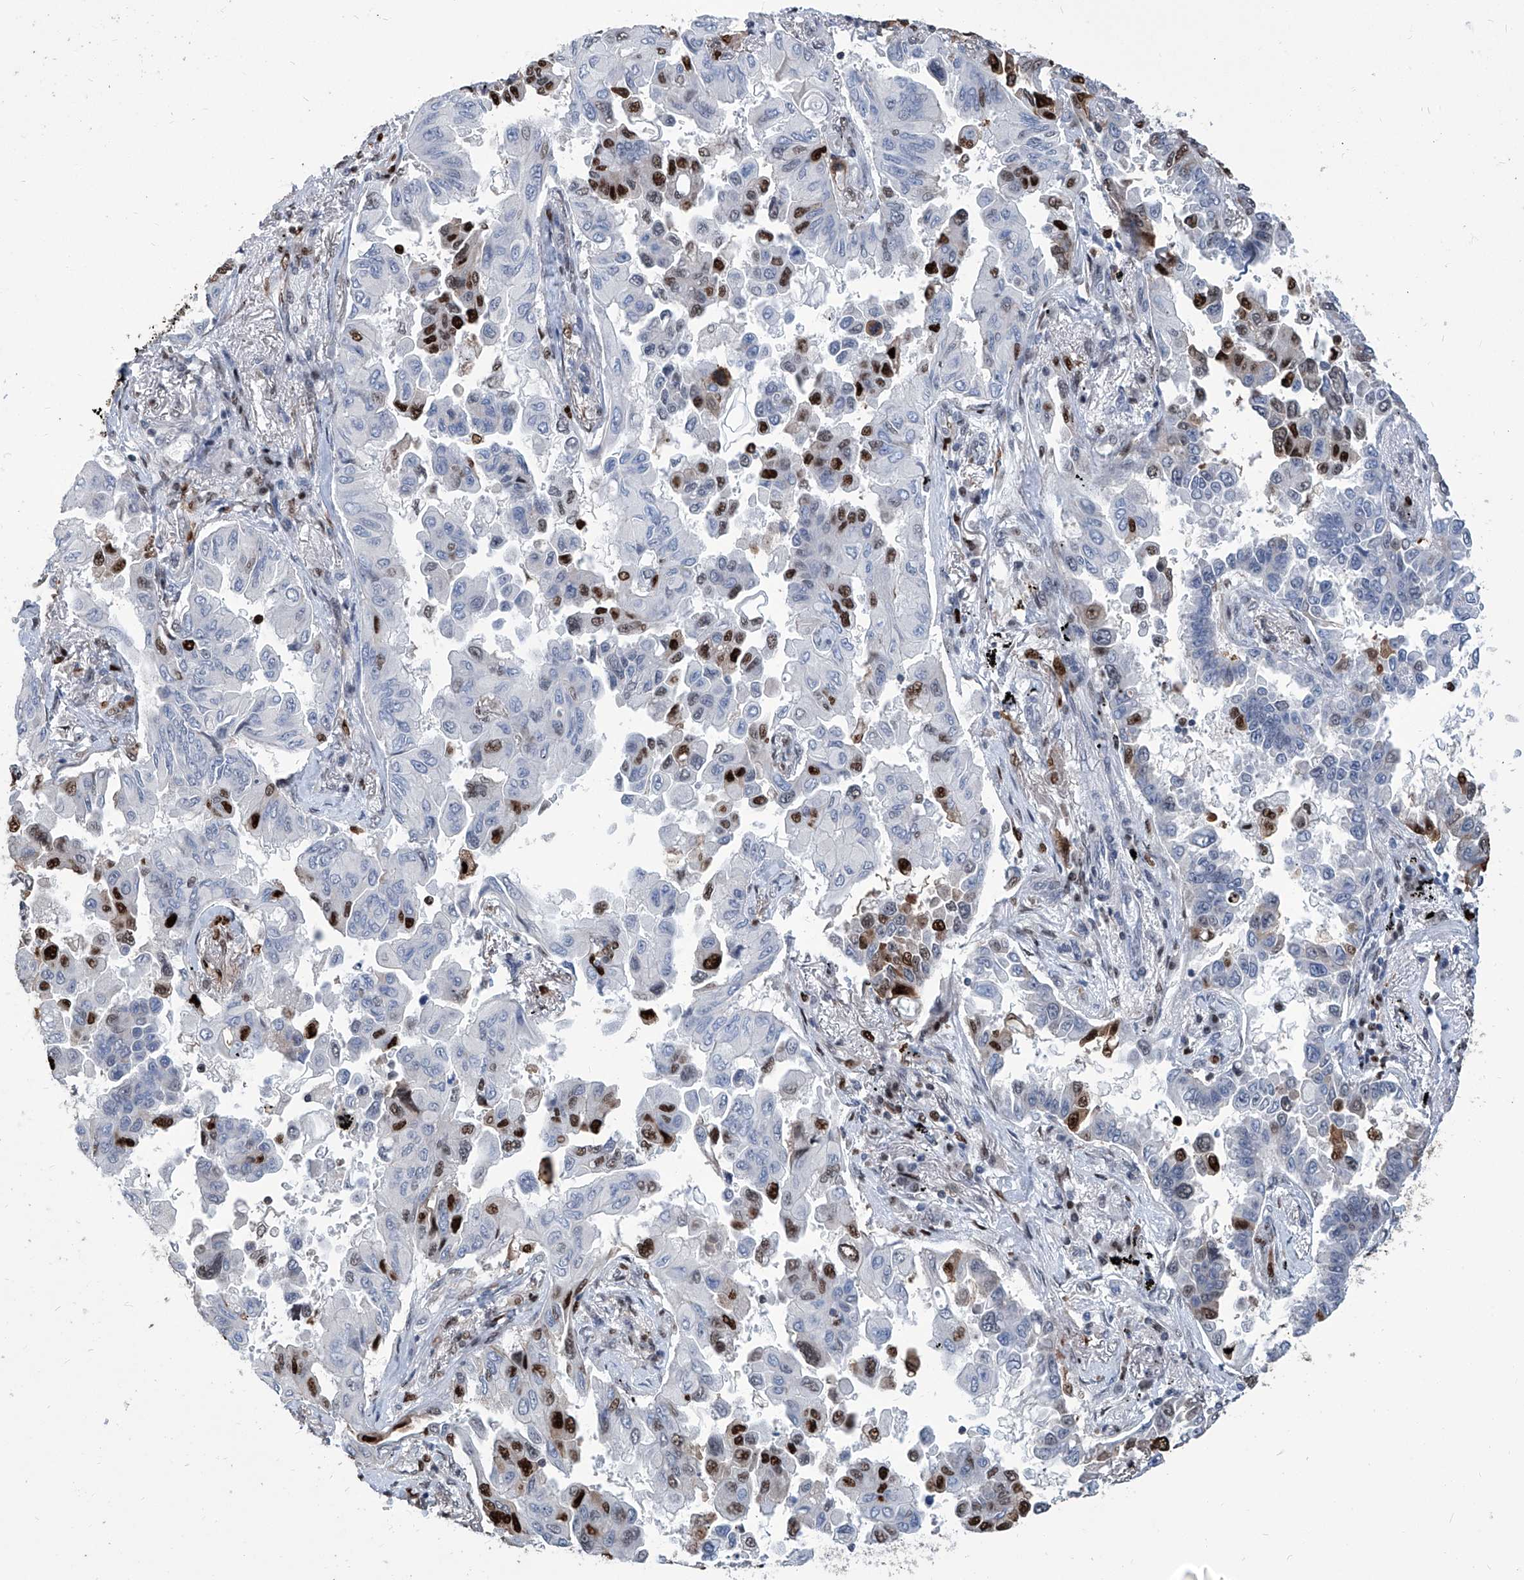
{"staining": {"intensity": "strong", "quantity": "<25%", "location": "nuclear"}, "tissue": "lung cancer", "cell_type": "Tumor cells", "image_type": "cancer", "snomed": [{"axis": "morphology", "description": "Adenocarcinoma, NOS"}, {"axis": "topography", "description": "Lung"}], "caption": "High-power microscopy captured an immunohistochemistry micrograph of lung cancer, revealing strong nuclear staining in about <25% of tumor cells. The protein is shown in brown color, while the nuclei are stained blue.", "gene": "PCNA", "patient": {"sex": "female", "age": 67}}